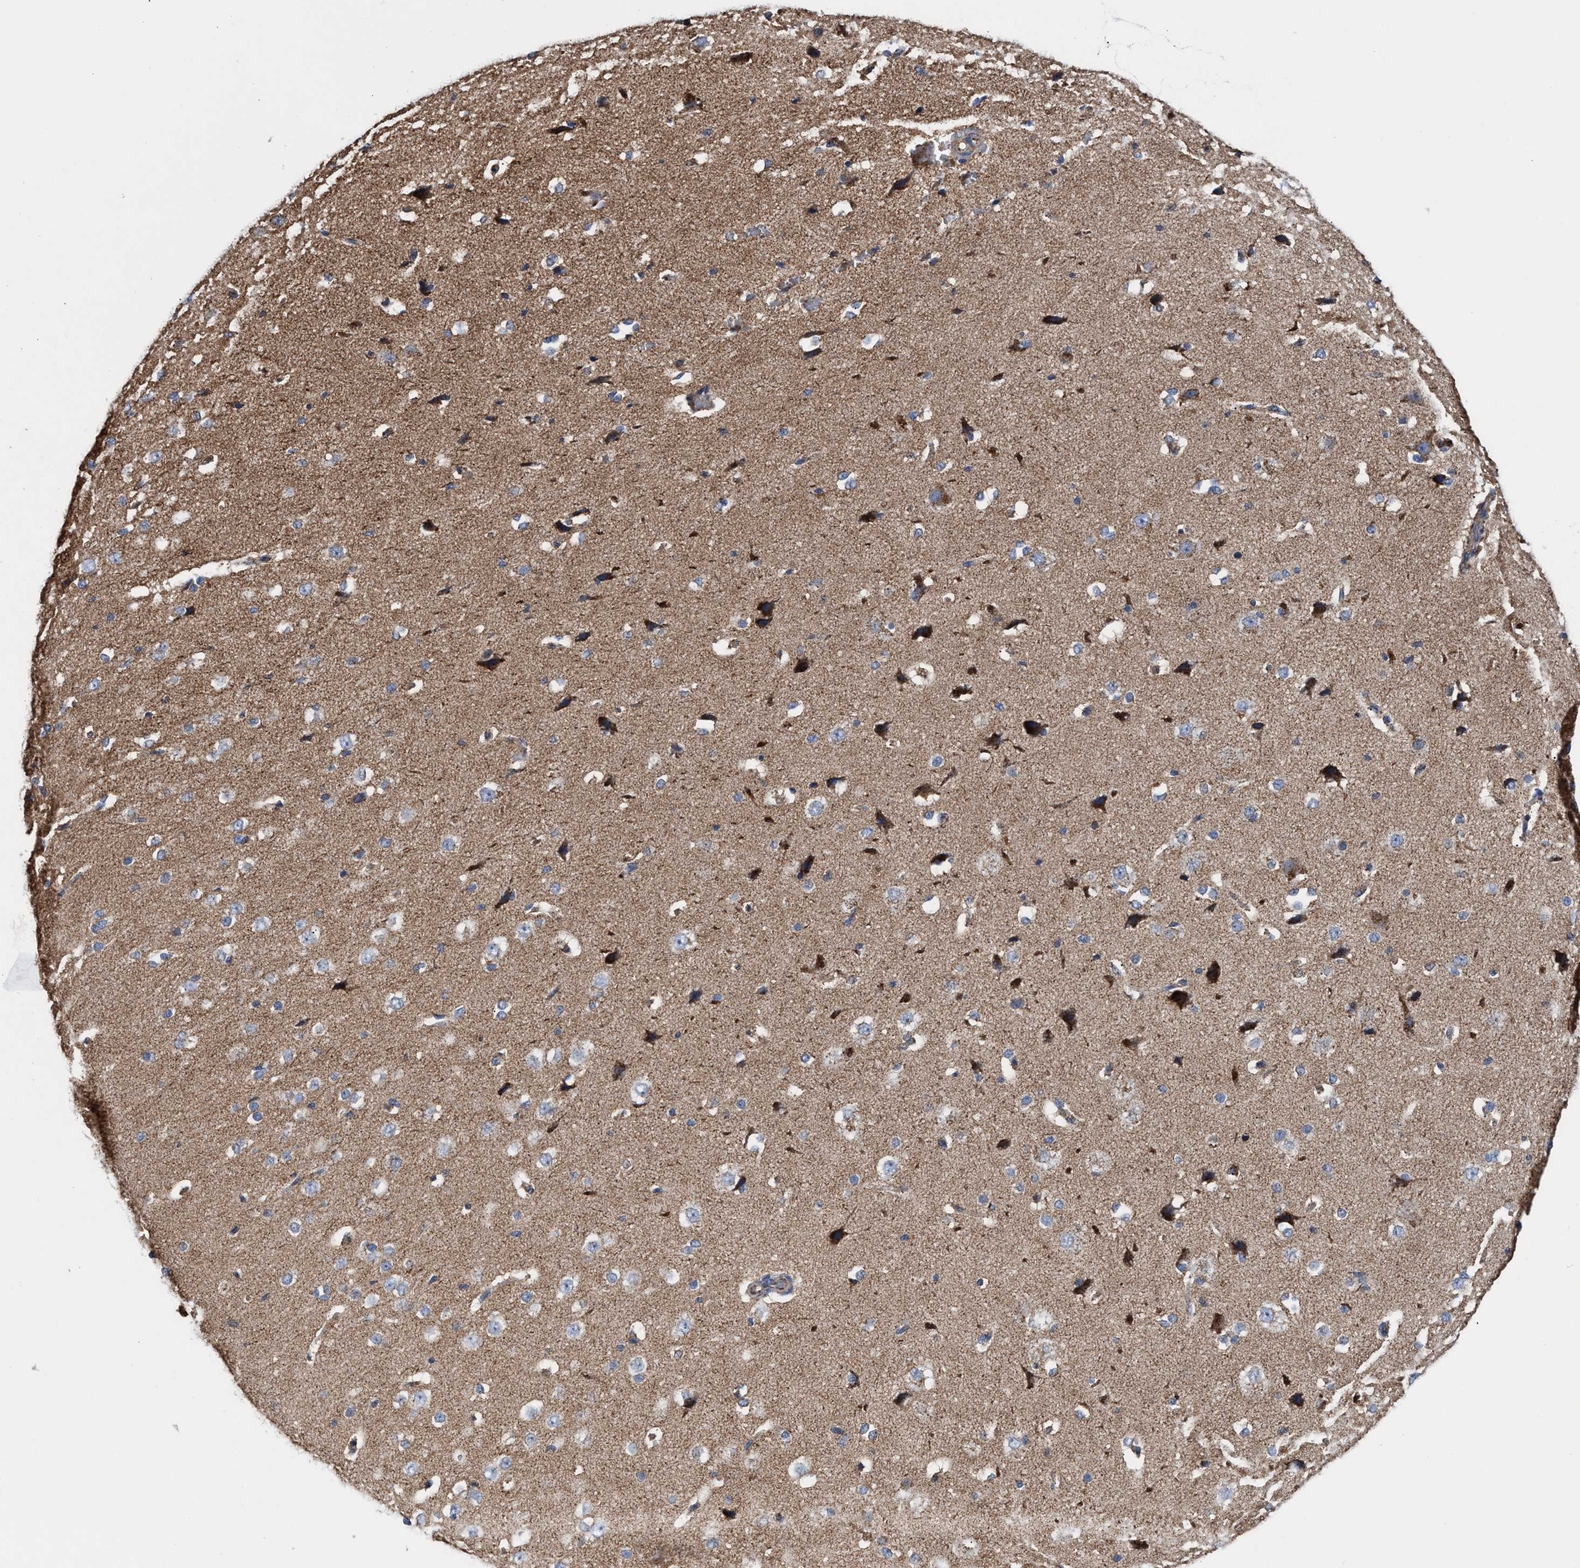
{"staining": {"intensity": "moderate", "quantity": "<25%", "location": "cytoplasmic/membranous"}, "tissue": "cerebral cortex", "cell_type": "Endothelial cells", "image_type": "normal", "snomed": [{"axis": "morphology", "description": "Normal tissue, NOS"}, {"axis": "morphology", "description": "Developmental malformation"}, {"axis": "topography", "description": "Cerebral cortex"}], "caption": "About <25% of endothelial cells in benign human cerebral cortex display moderate cytoplasmic/membranous protein staining as visualized by brown immunohistochemical staining.", "gene": "MECR", "patient": {"sex": "female", "age": 30}}